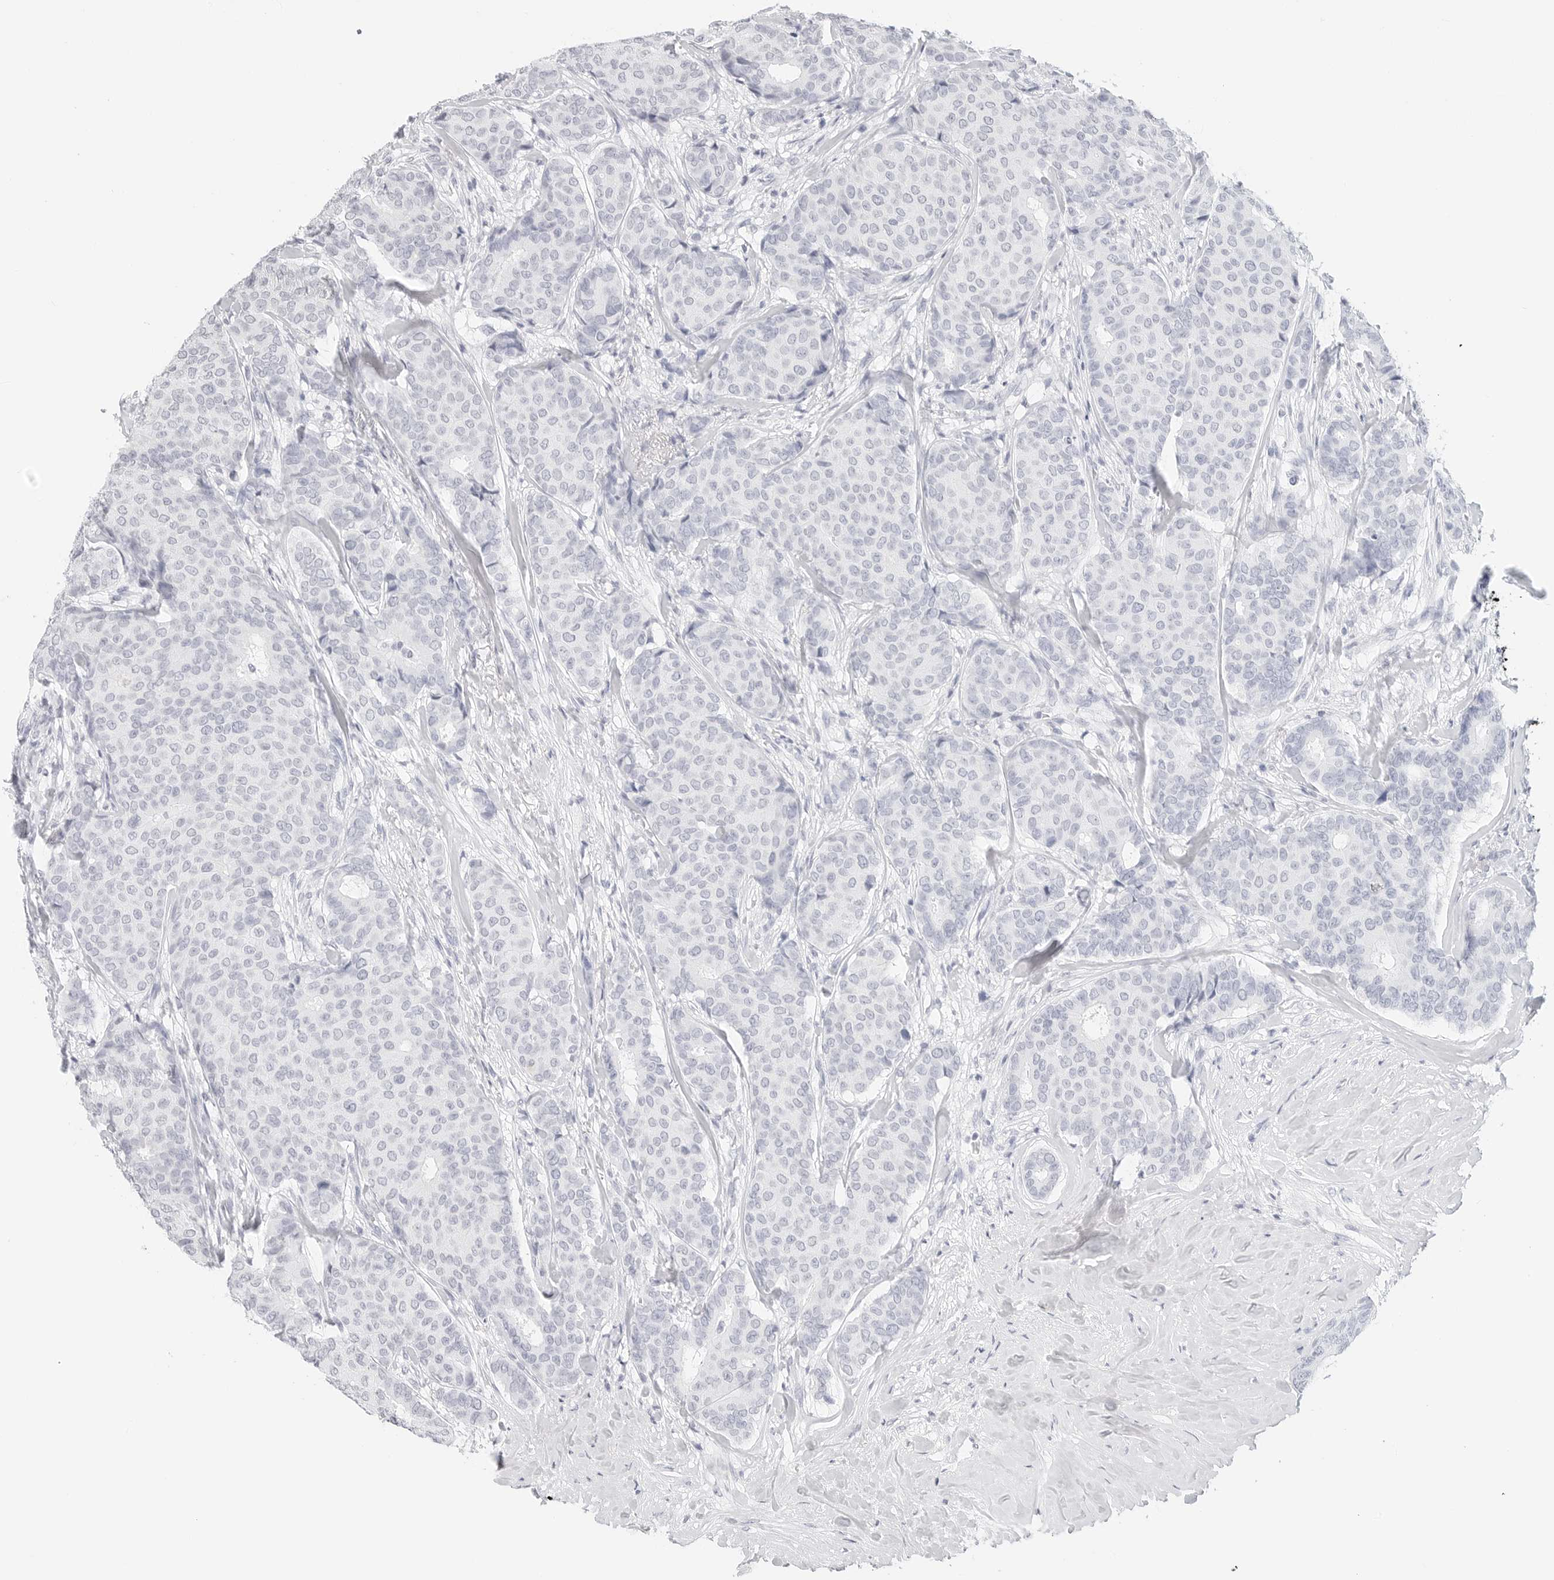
{"staining": {"intensity": "negative", "quantity": "none", "location": "none"}, "tissue": "breast cancer", "cell_type": "Tumor cells", "image_type": "cancer", "snomed": [{"axis": "morphology", "description": "Duct carcinoma"}, {"axis": "topography", "description": "Breast"}], "caption": "Tumor cells are negative for brown protein staining in breast cancer (invasive ductal carcinoma). (Immunohistochemistry (ihc), brightfield microscopy, high magnification).", "gene": "TFF2", "patient": {"sex": "female", "age": 75}}